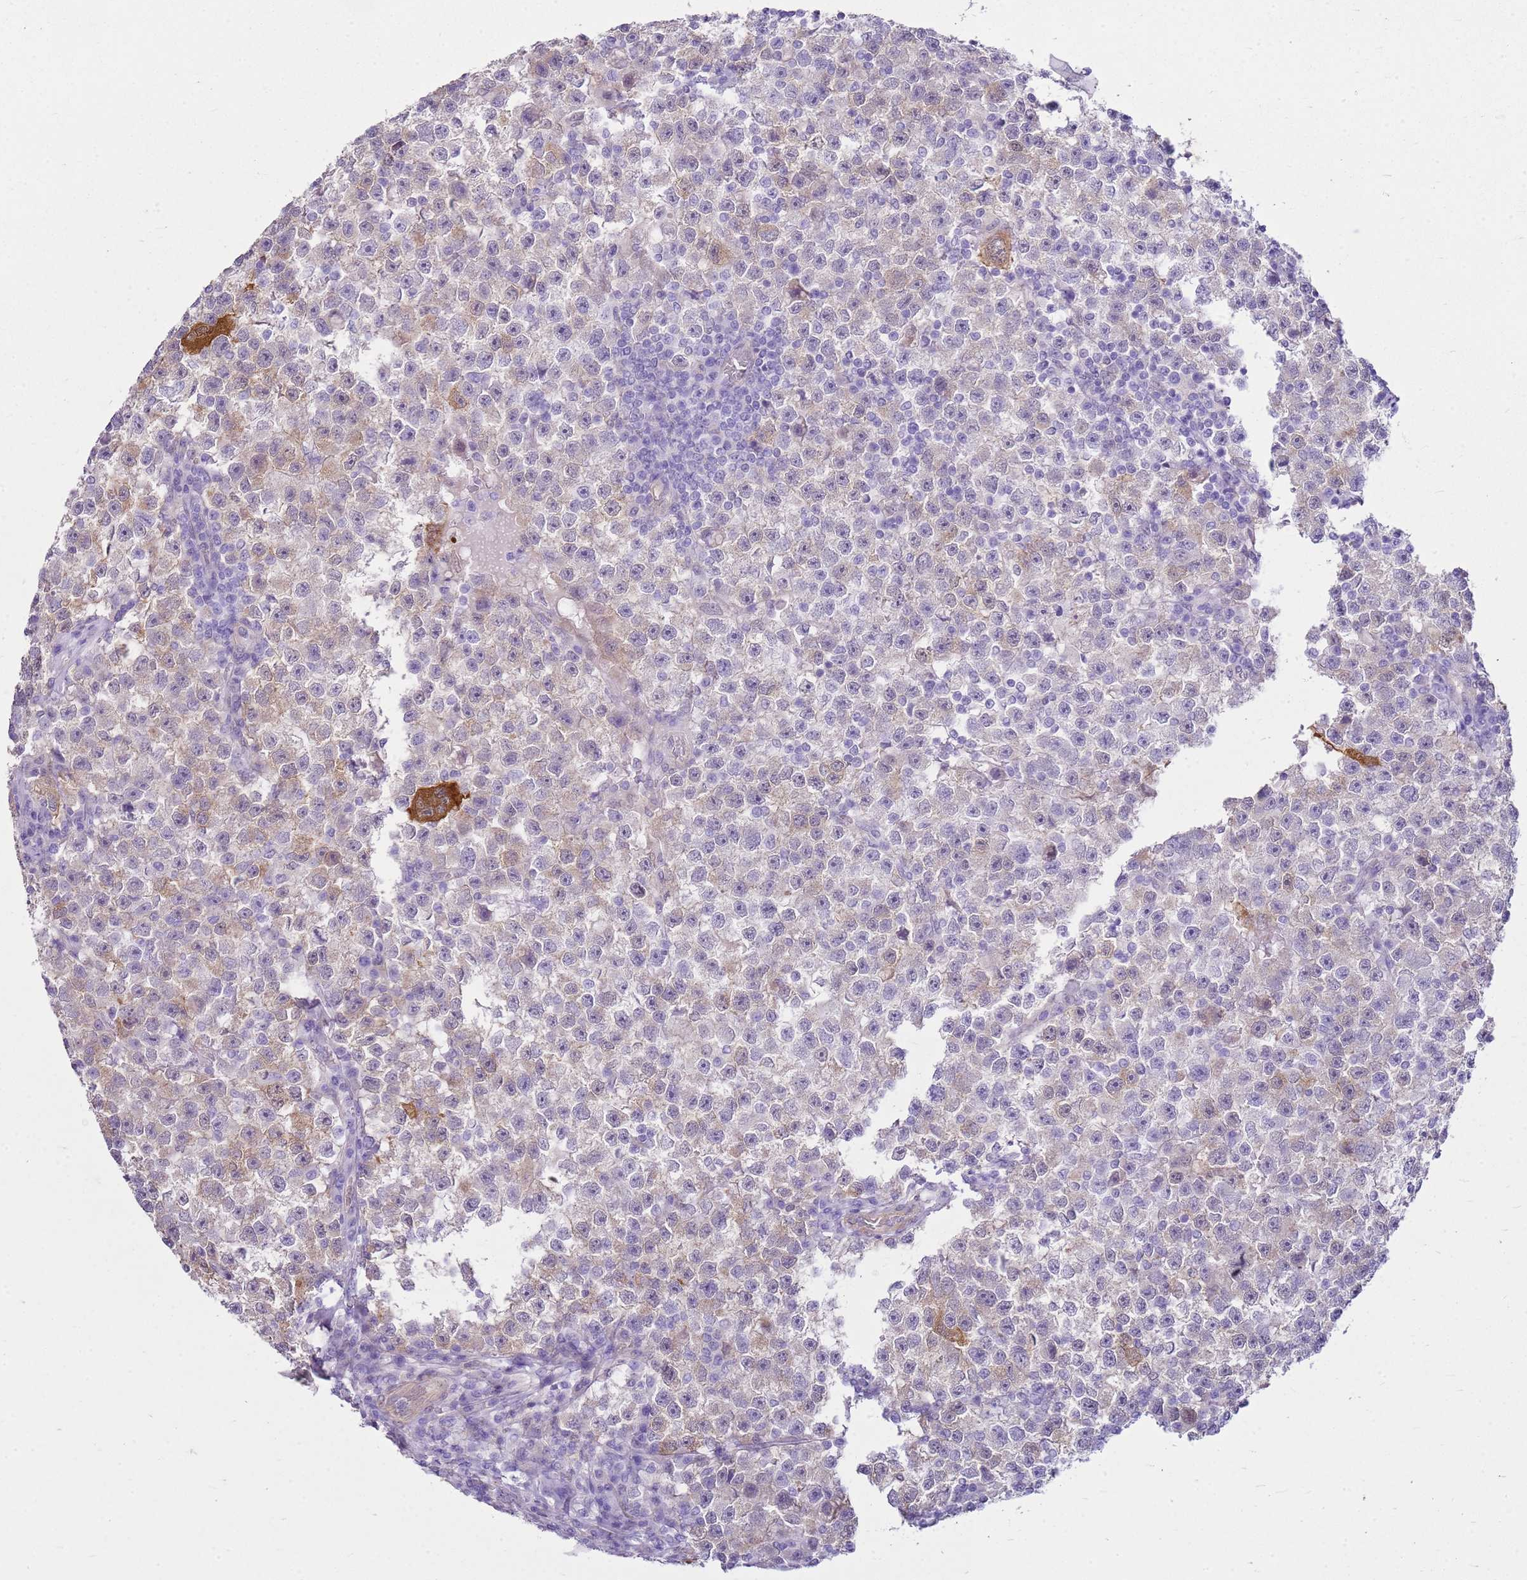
{"staining": {"intensity": "moderate", "quantity": "<25%", "location": "cytoplasmic/membranous"}, "tissue": "testis cancer", "cell_type": "Tumor cells", "image_type": "cancer", "snomed": [{"axis": "morphology", "description": "Seminoma, NOS"}, {"axis": "topography", "description": "Testis"}], "caption": "The histopathology image reveals immunohistochemical staining of testis cancer. There is moderate cytoplasmic/membranous staining is seen in about <25% of tumor cells.", "gene": "HSPB1", "patient": {"sex": "male", "age": 22}}